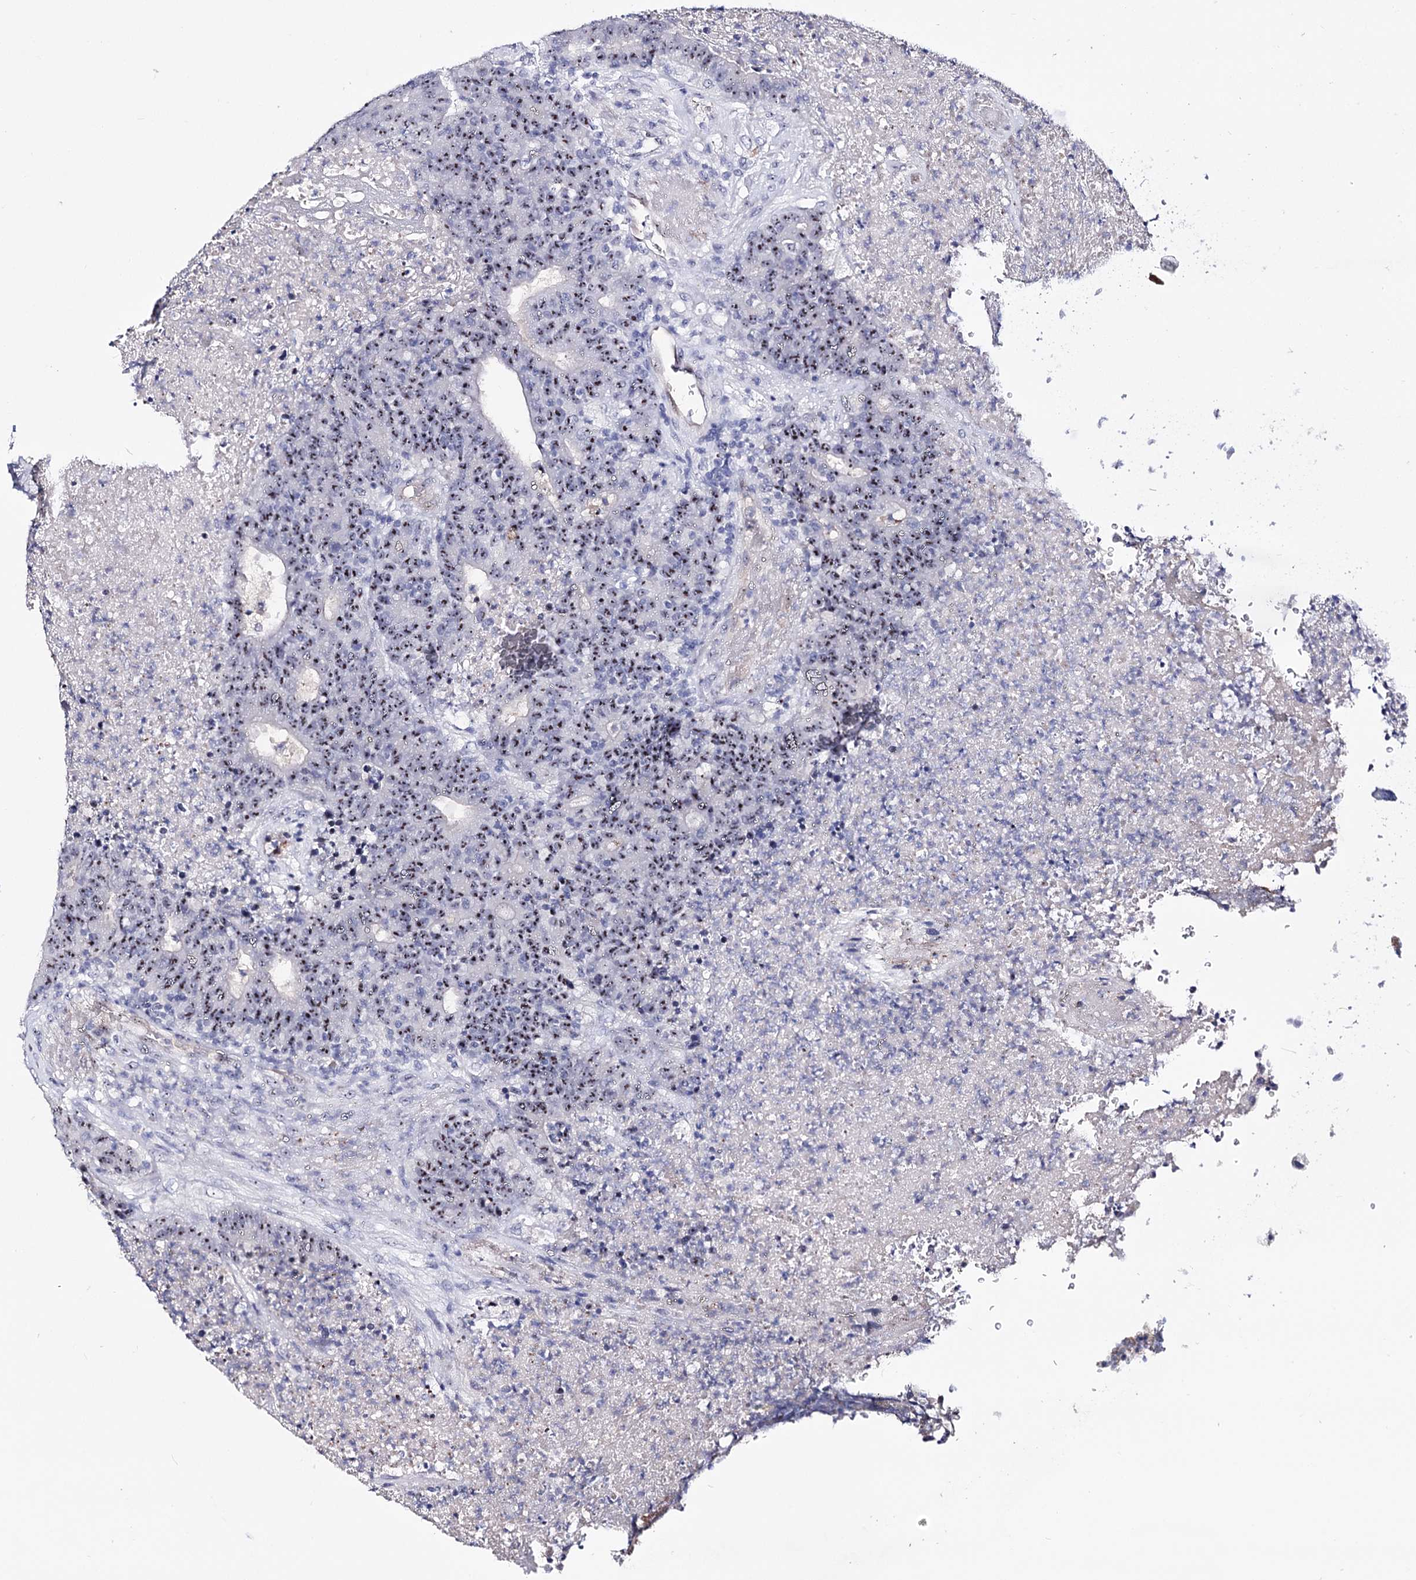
{"staining": {"intensity": "moderate", "quantity": ">75%", "location": "nuclear"}, "tissue": "colorectal cancer", "cell_type": "Tumor cells", "image_type": "cancer", "snomed": [{"axis": "morphology", "description": "Adenocarcinoma, NOS"}, {"axis": "topography", "description": "Colon"}], "caption": "This is an image of immunohistochemistry staining of colorectal cancer, which shows moderate staining in the nuclear of tumor cells.", "gene": "PCGF5", "patient": {"sex": "female", "age": 75}}